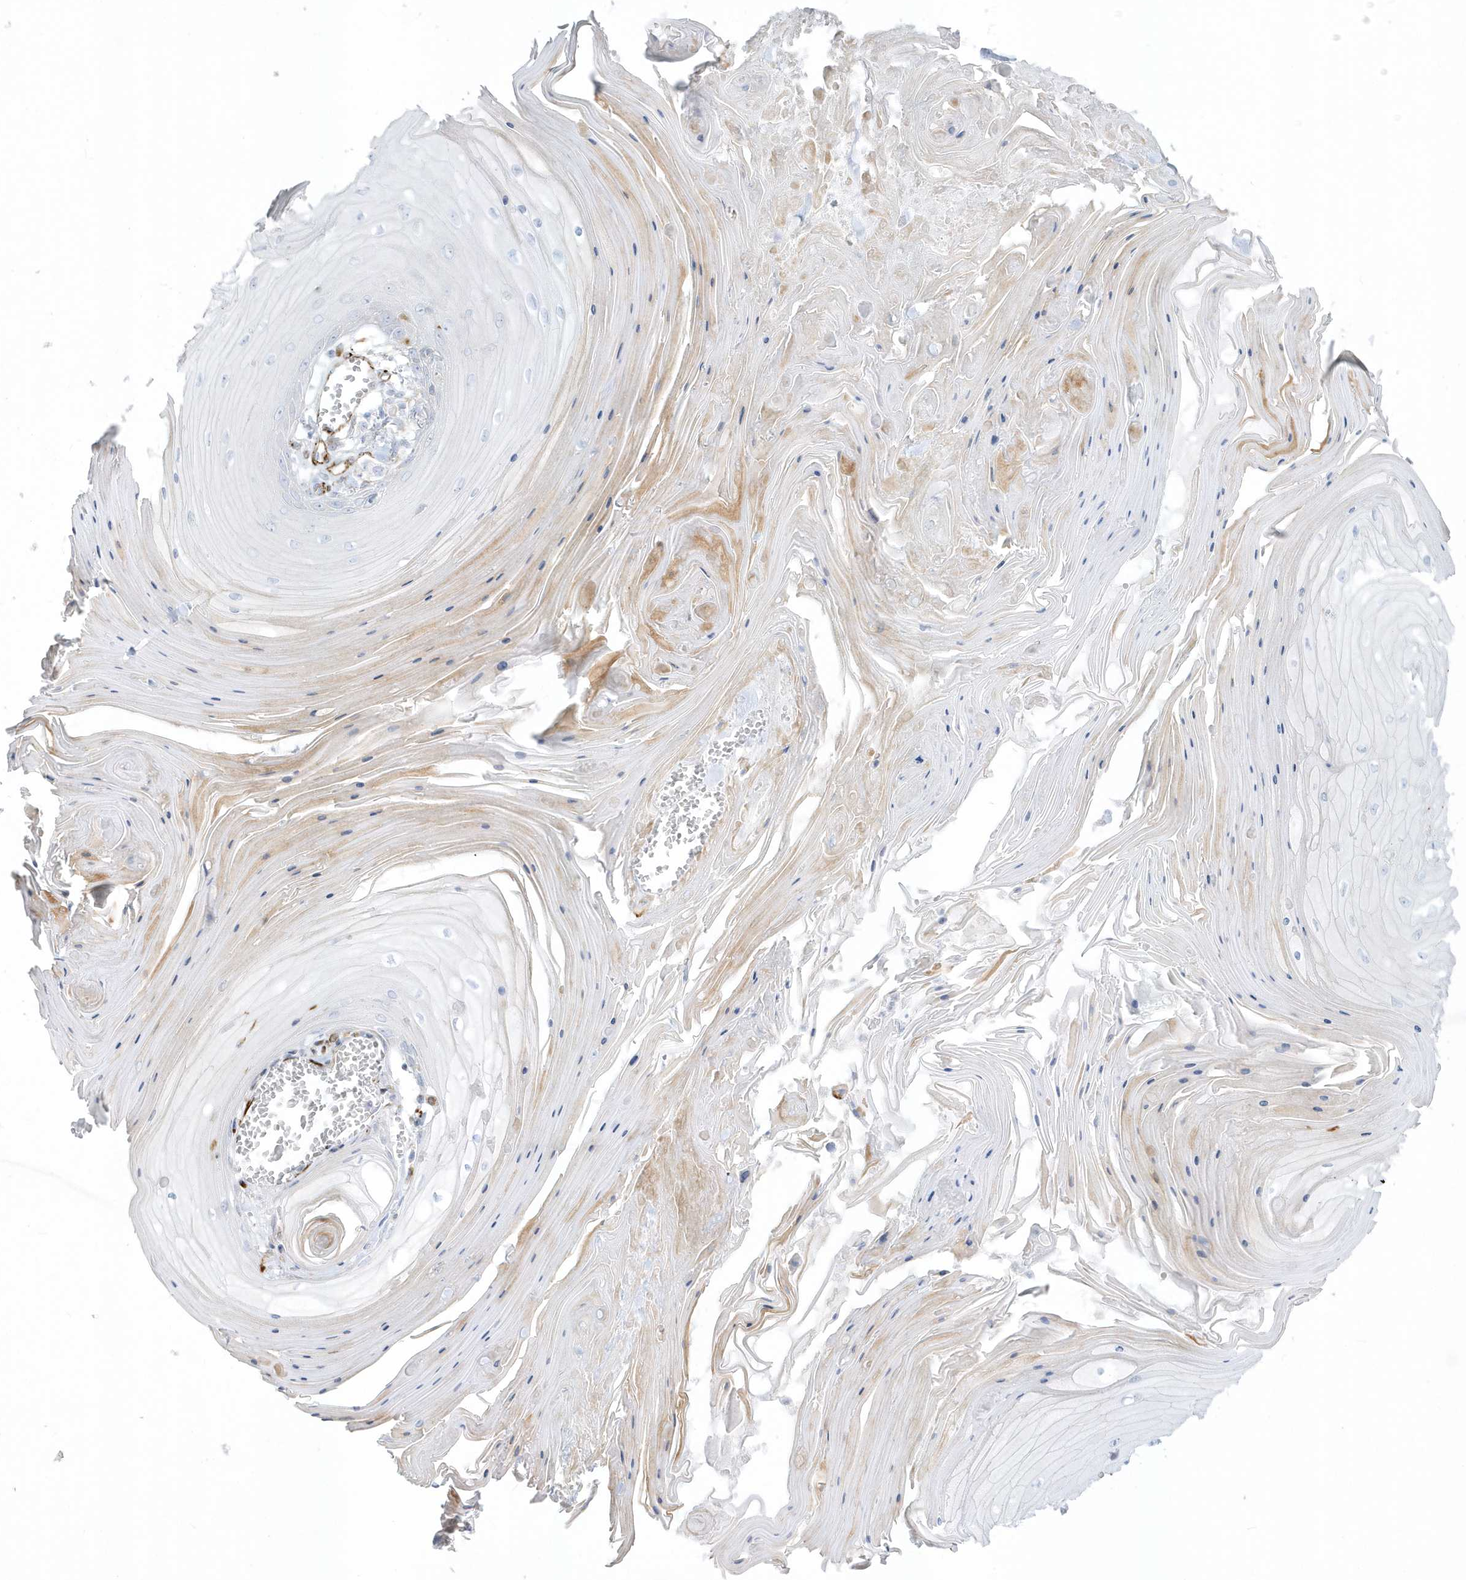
{"staining": {"intensity": "weak", "quantity": "<25%", "location": "cytoplasmic/membranous"}, "tissue": "skin cancer", "cell_type": "Tumor cells", "image_type": "cancer", "snomed": [{"axis": "morphology", "description": "Squamous cell carcinoma, NOS"}, {"axis": "topography", "description": "Skin"}], "caption": "The immunohistochemistry histopathology image has no significant expression in tumor cells of skin cancer (squamous cell carcinoma) tissue.", "gene": "PPIL6", "patient": {"sex": "male", "age": 74}}